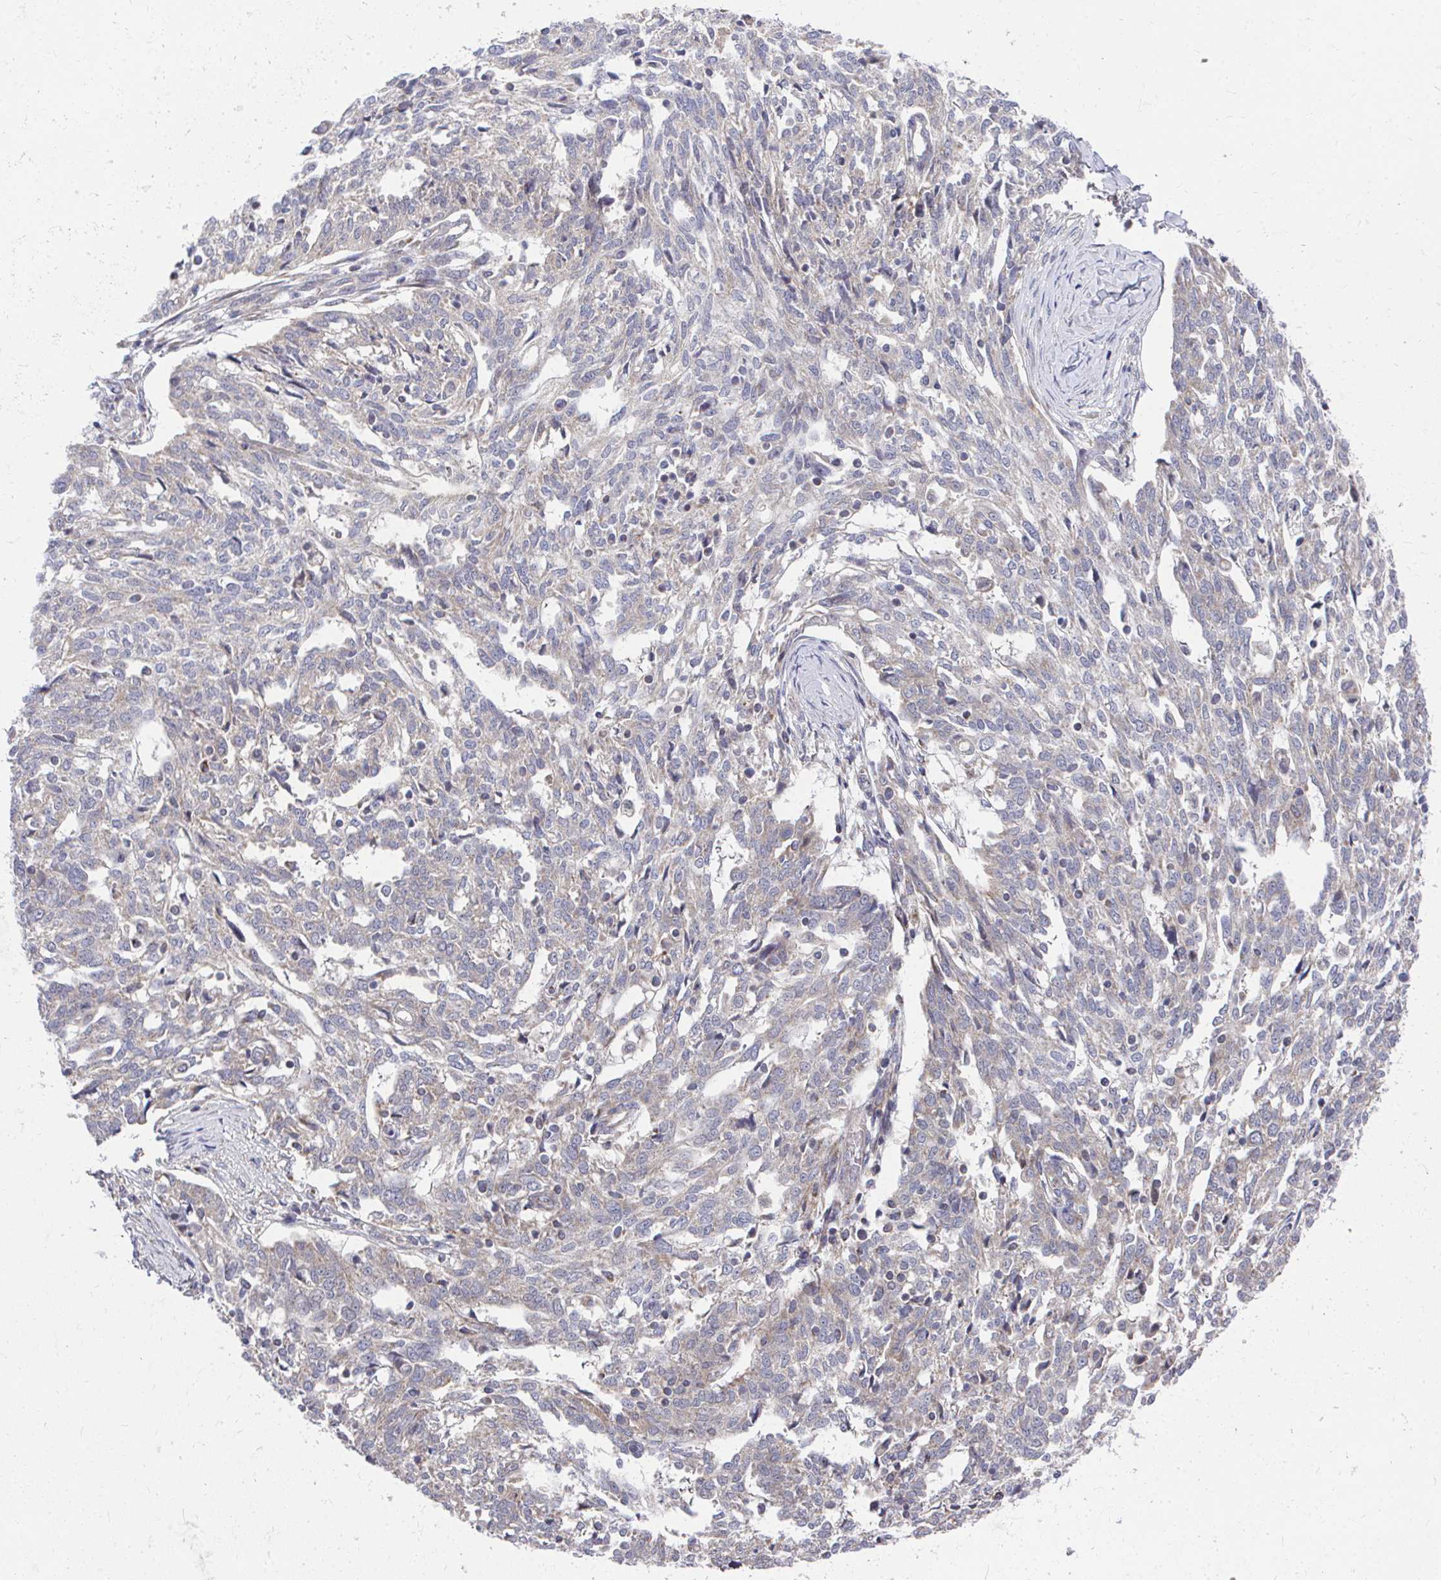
{"staining": {"intensity": "weak", "quantity": "25%-75%", "location": "cytoplasmic/membranous"}, "tissue": "ovarian cancer", "cell_type": "Tumor cells", "image_type": "cancer", "snomed": [{"axis": "morphology", "description": "Cystadenocarcinoma, serous, NOS"}, {"axis": "topography", "description": "Ovary"}], "caption": "The image exhibits a brown stain indicating the presence of a protein in the cytoplasmic/membranous of tumor cells in ovarian cancer (serous cystadenocarcinoma).", "gene": "PEX3", "patient": {"sex": "female", "age": 67}}